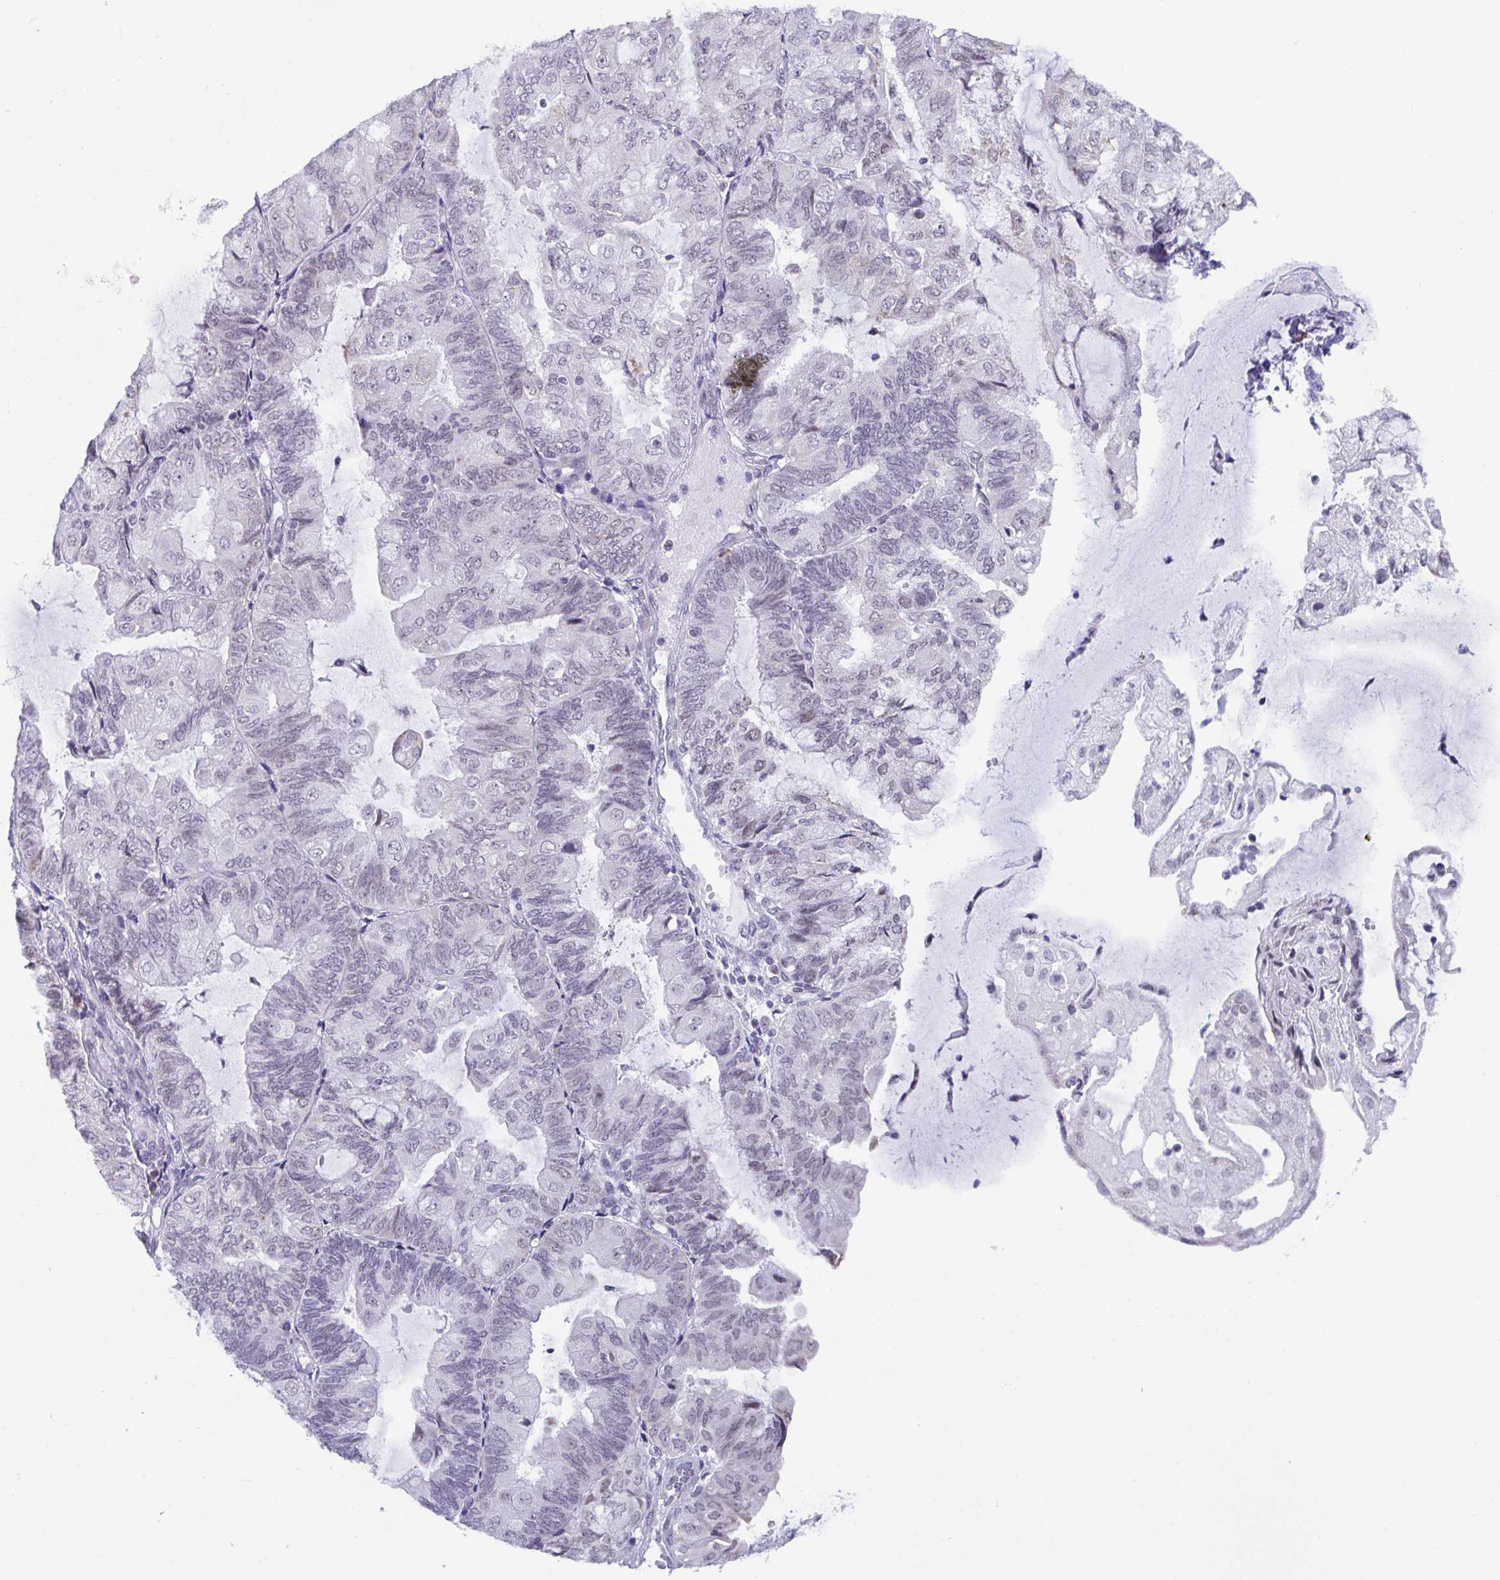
{"staining": {"intensity": "weak", "quantity": "<25%", "location": "nuclear"}, "tissue": "endometrial cancer", "cell_type": "Tumor cells", "image_type": "cancer", "snomed": [{"axis": "morphology", "description": "Adenocarcinoma, NOS"}, {"axis": "topography", "description": "Endometrium"}], "caption": "An immunohistochemistry photomicrograph of endometrial cancer (adenocarcinoma) is shown. There is no staining in tumor cells of endometrial cancer (adenocarcinoma). The staining is performed using DAB (3,3'-diaminobenzidine) brown chromogen with nuclei counter-stained in using hematoxylin.", "gene": "WDR72", "patient": {"sex": "female", "age": 81}}